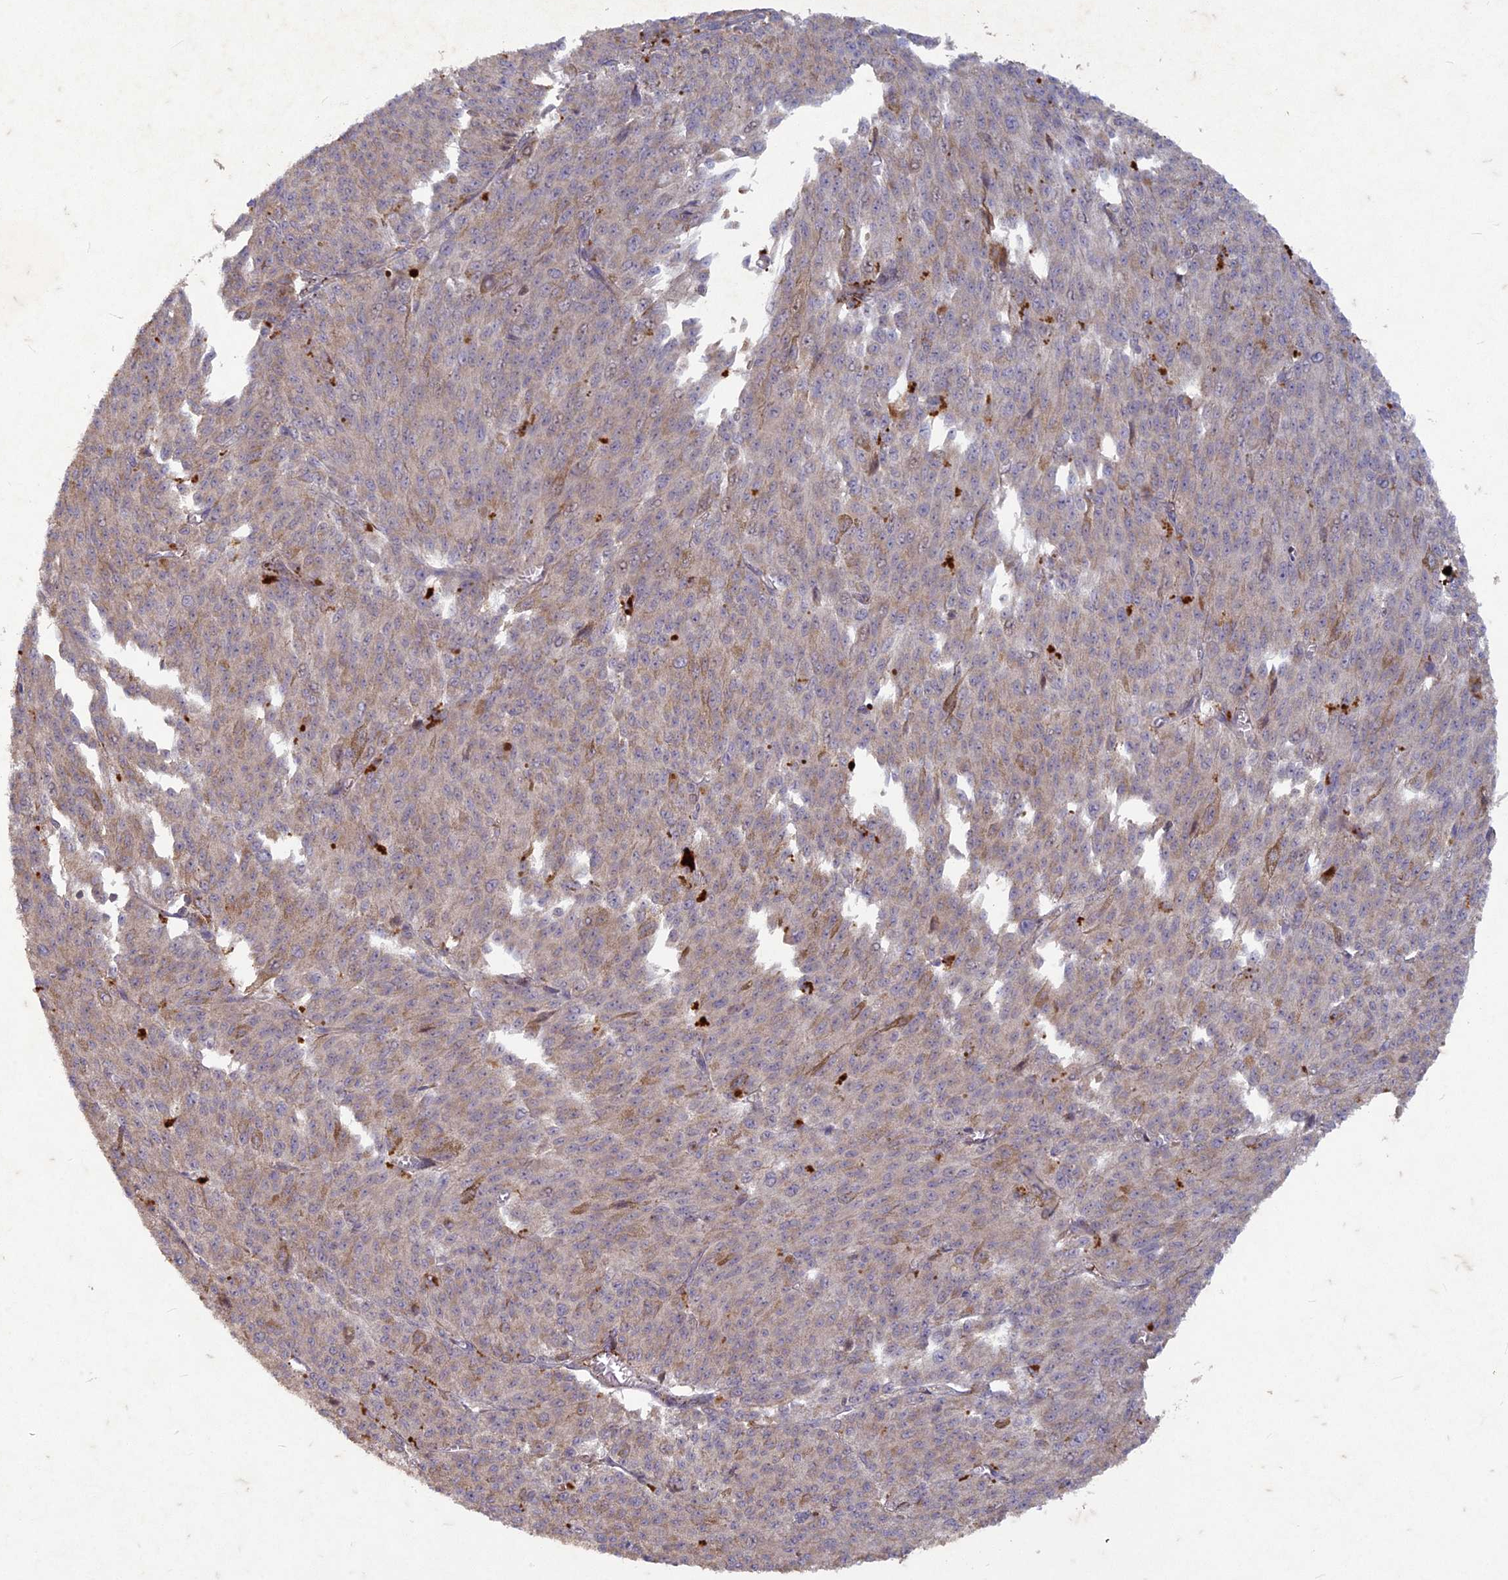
{"staining": {"intensity": "weak", "quantity": "25%-75%", "location": "cytoplasmic/membranous"}, "tissue": "melanoma", "cell_type": "Tumor cells", "image_type": "cancer", "snomed": [{"axis": "morphology", "description": "Malignant melanoma, NOS"}, {"axis": "topography", "description": "Skin"}], "caption": "Immunohistochemical staining of human malignant melanoma demonstrates low levels of weak cytoplasmic/membranous staining in approximately 25%-75% of tumor cells.", "gene": "TCF25", "patient": {"sex": "female", "age": 52}}